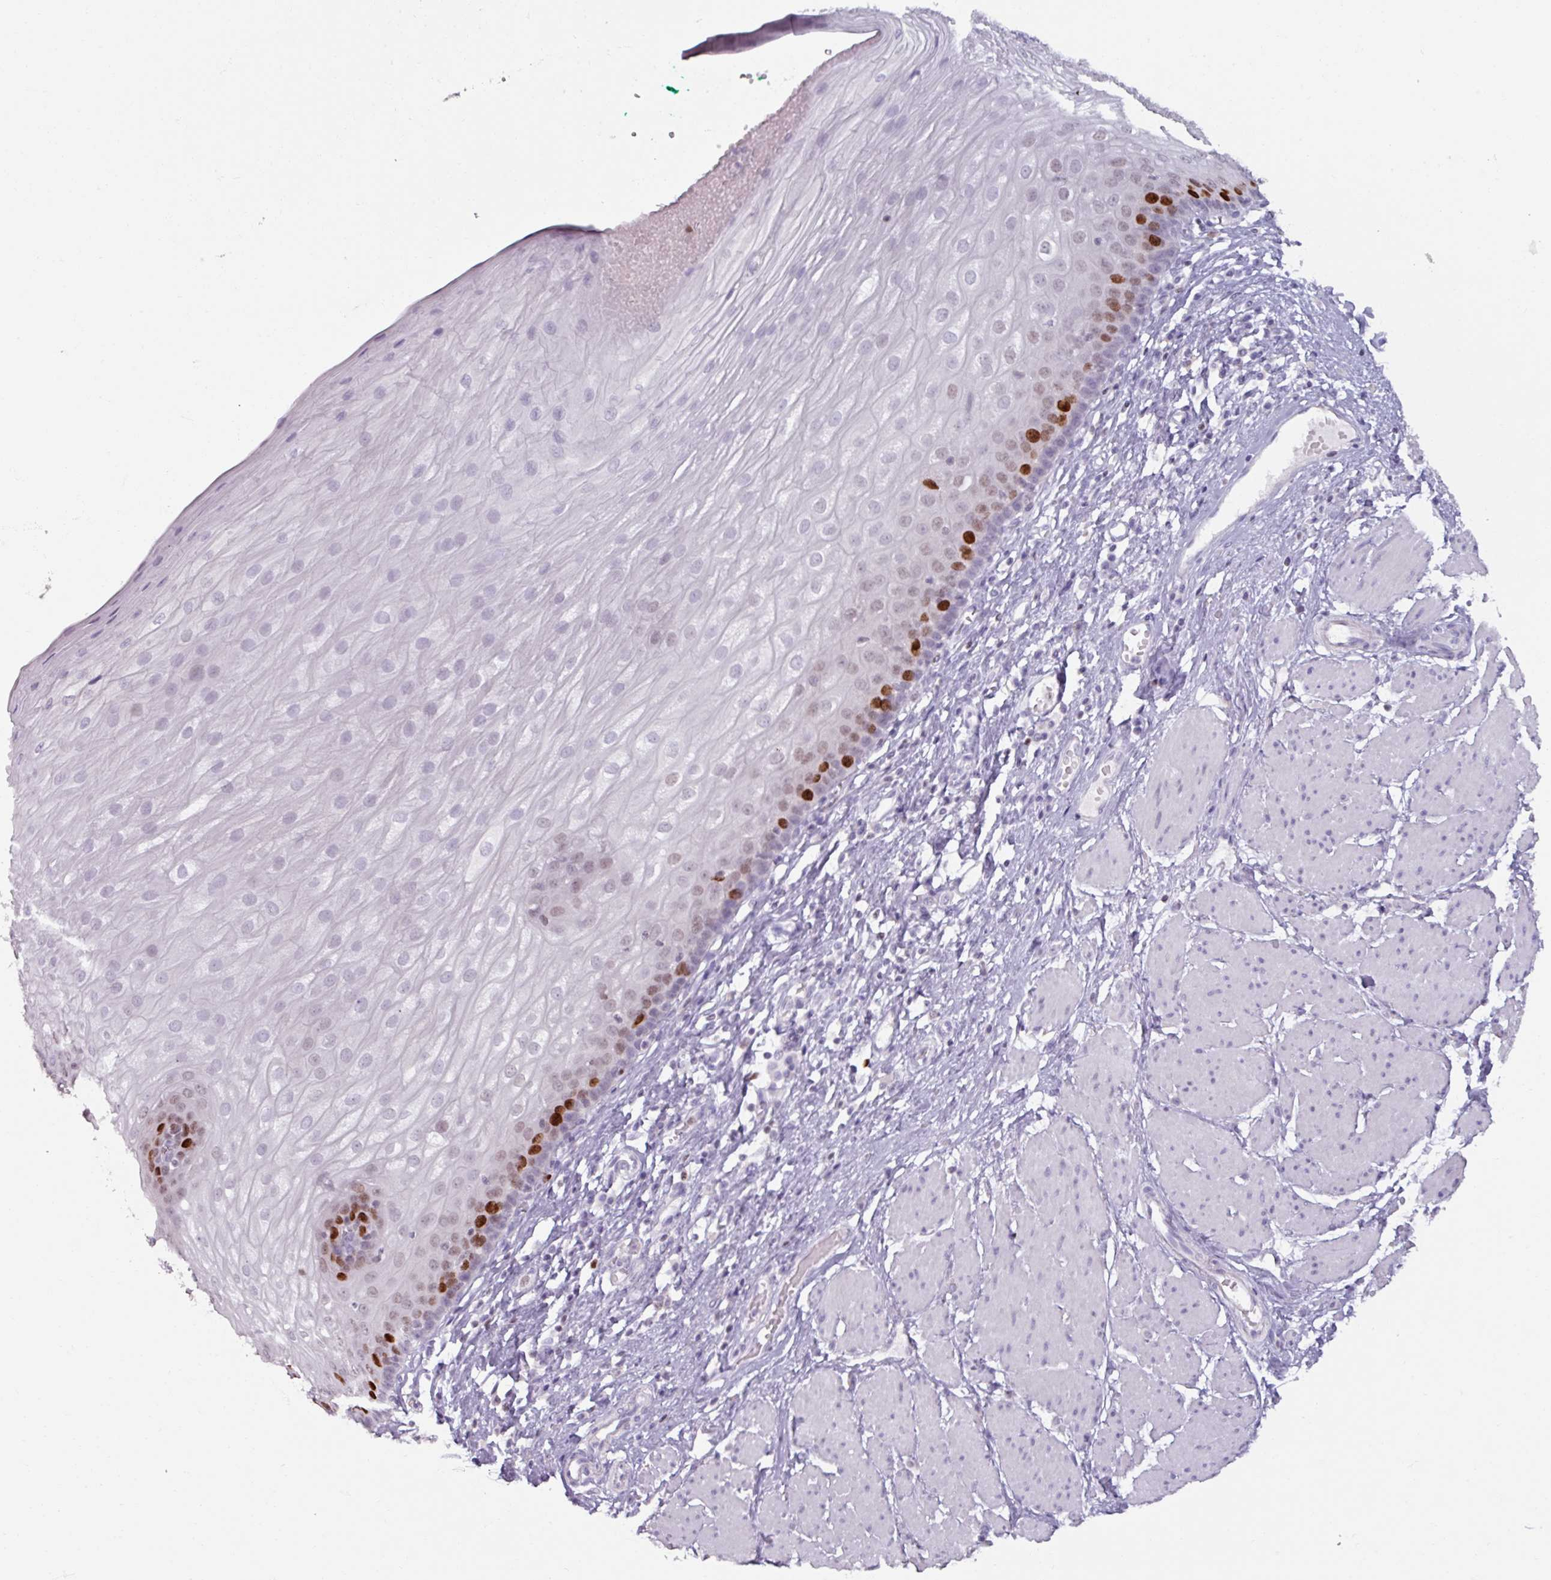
{"staining": {"intensity": "strong", "quantity": "<25%", "location": "nuclear"}, "tissue": "esophagus", "cell_type": "Squamous epithelial cells", "image_type": "normal", "snomed": [{"axis": "morphology", "description": "Normal tissue, NOS"}, {"axis": "topography", "description": "Esophagus"}], "caption": "Immunohistochemical staining of normal esophagus shows <25% levels of strong nuclear protein positivity in about <25% of squamous epithelial cells. (DAB (3,3'-diaminobenzidine) IHC, brown staining for protein, blue staining for nuclei).", "gene": "ATAD2", "patient": {"sex": "male", "age": 69}}